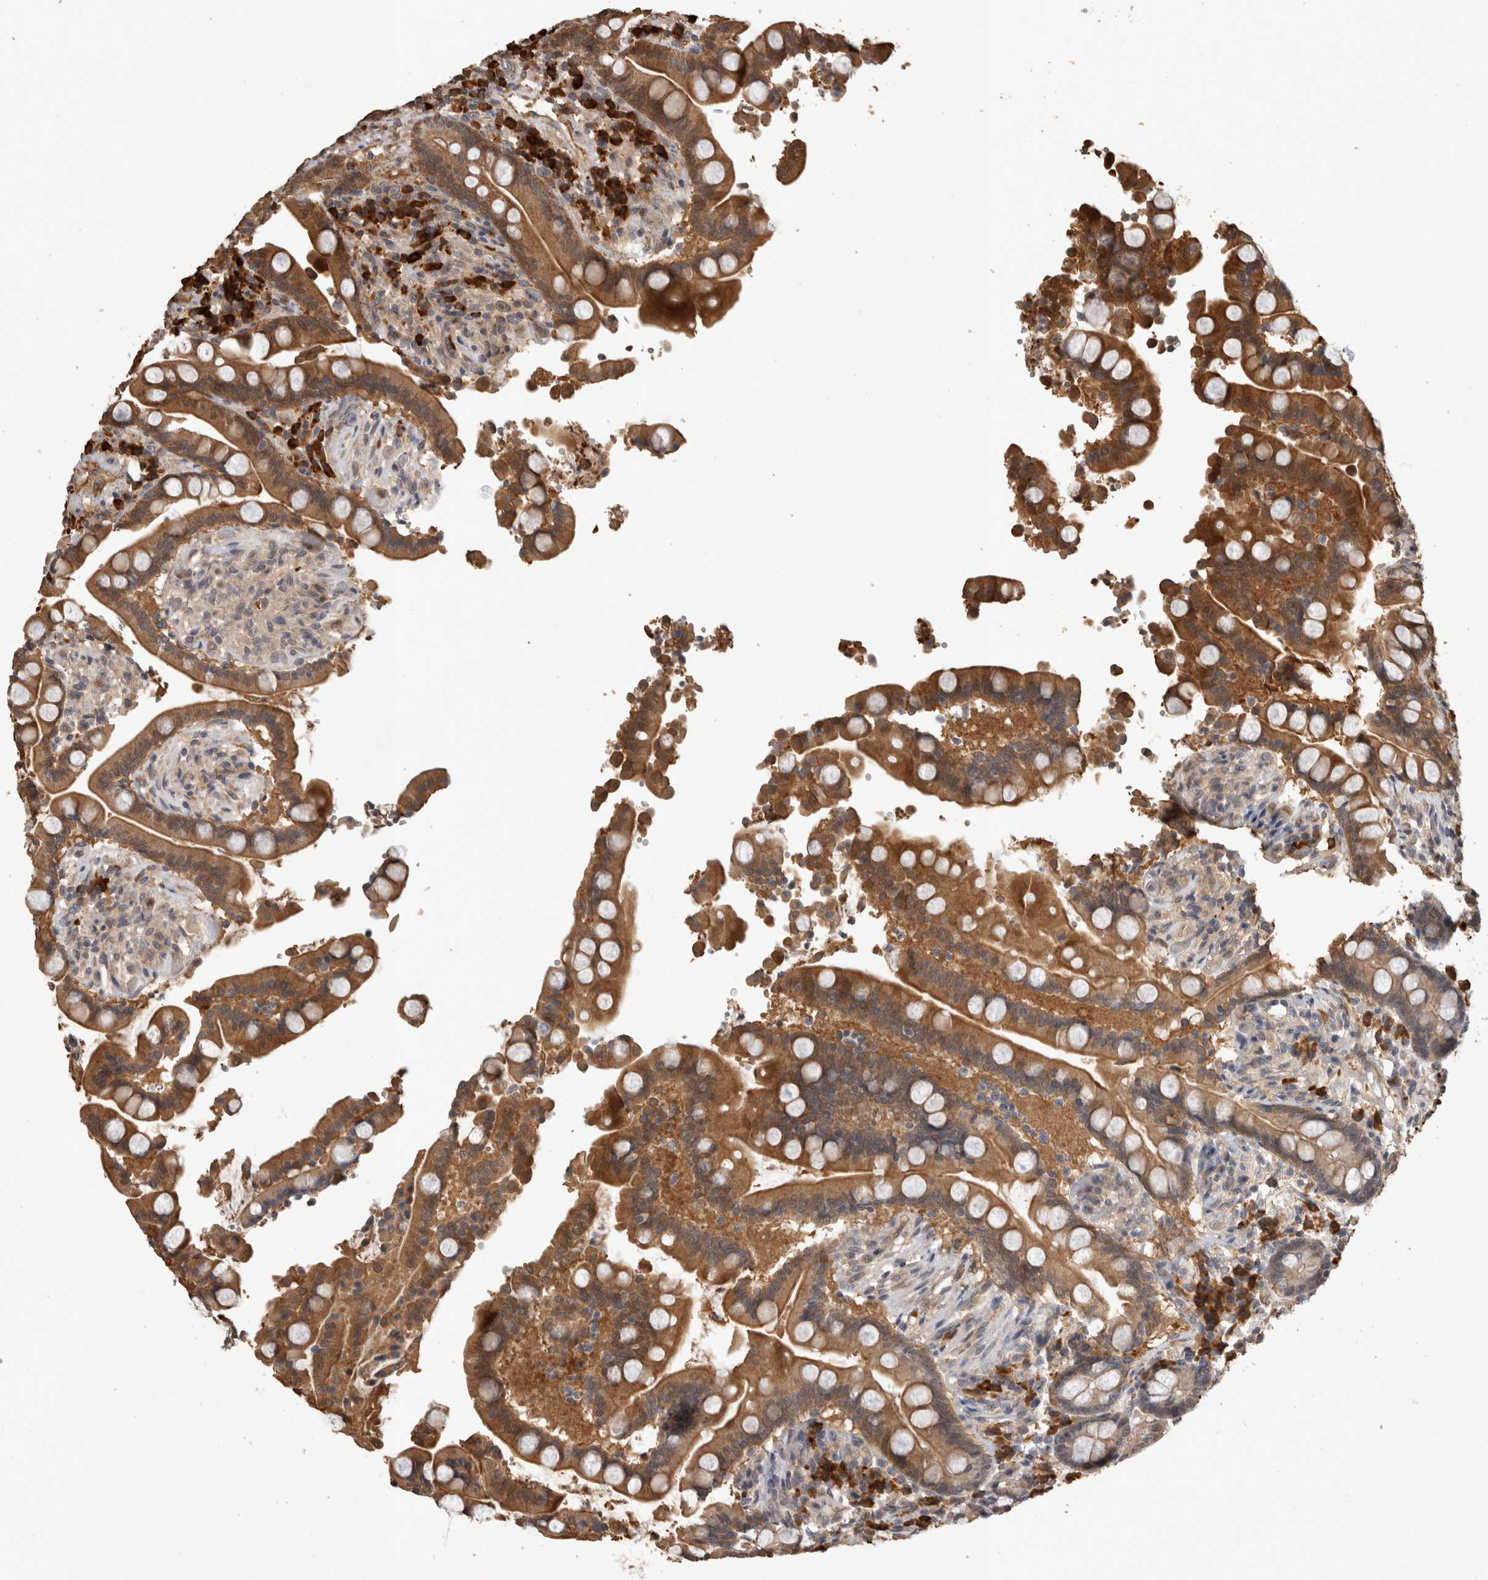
{"staining": {"intensity": "weak", "quantity": ">75%", "location": "cytoplasmic/membranous"}, "tissue": "colon", "cell_type": "Endothelial cells", "image_type": "normal", "snomed": [{"axis": "morphology", "description": "Normal tissue, NOS"}, {"axis": "topography", "description": "Colon"}], "caption": "Immunohistochemistry (DAB) staining of benign human colon displays weak cytoplasmic/membranous protein expression in about >75% of endothelial cells. The protein is shown in brown color, while the nuclei are stained blue.", "gene": "RHPN1", "patient": {"sex": "male", "age": 73}}